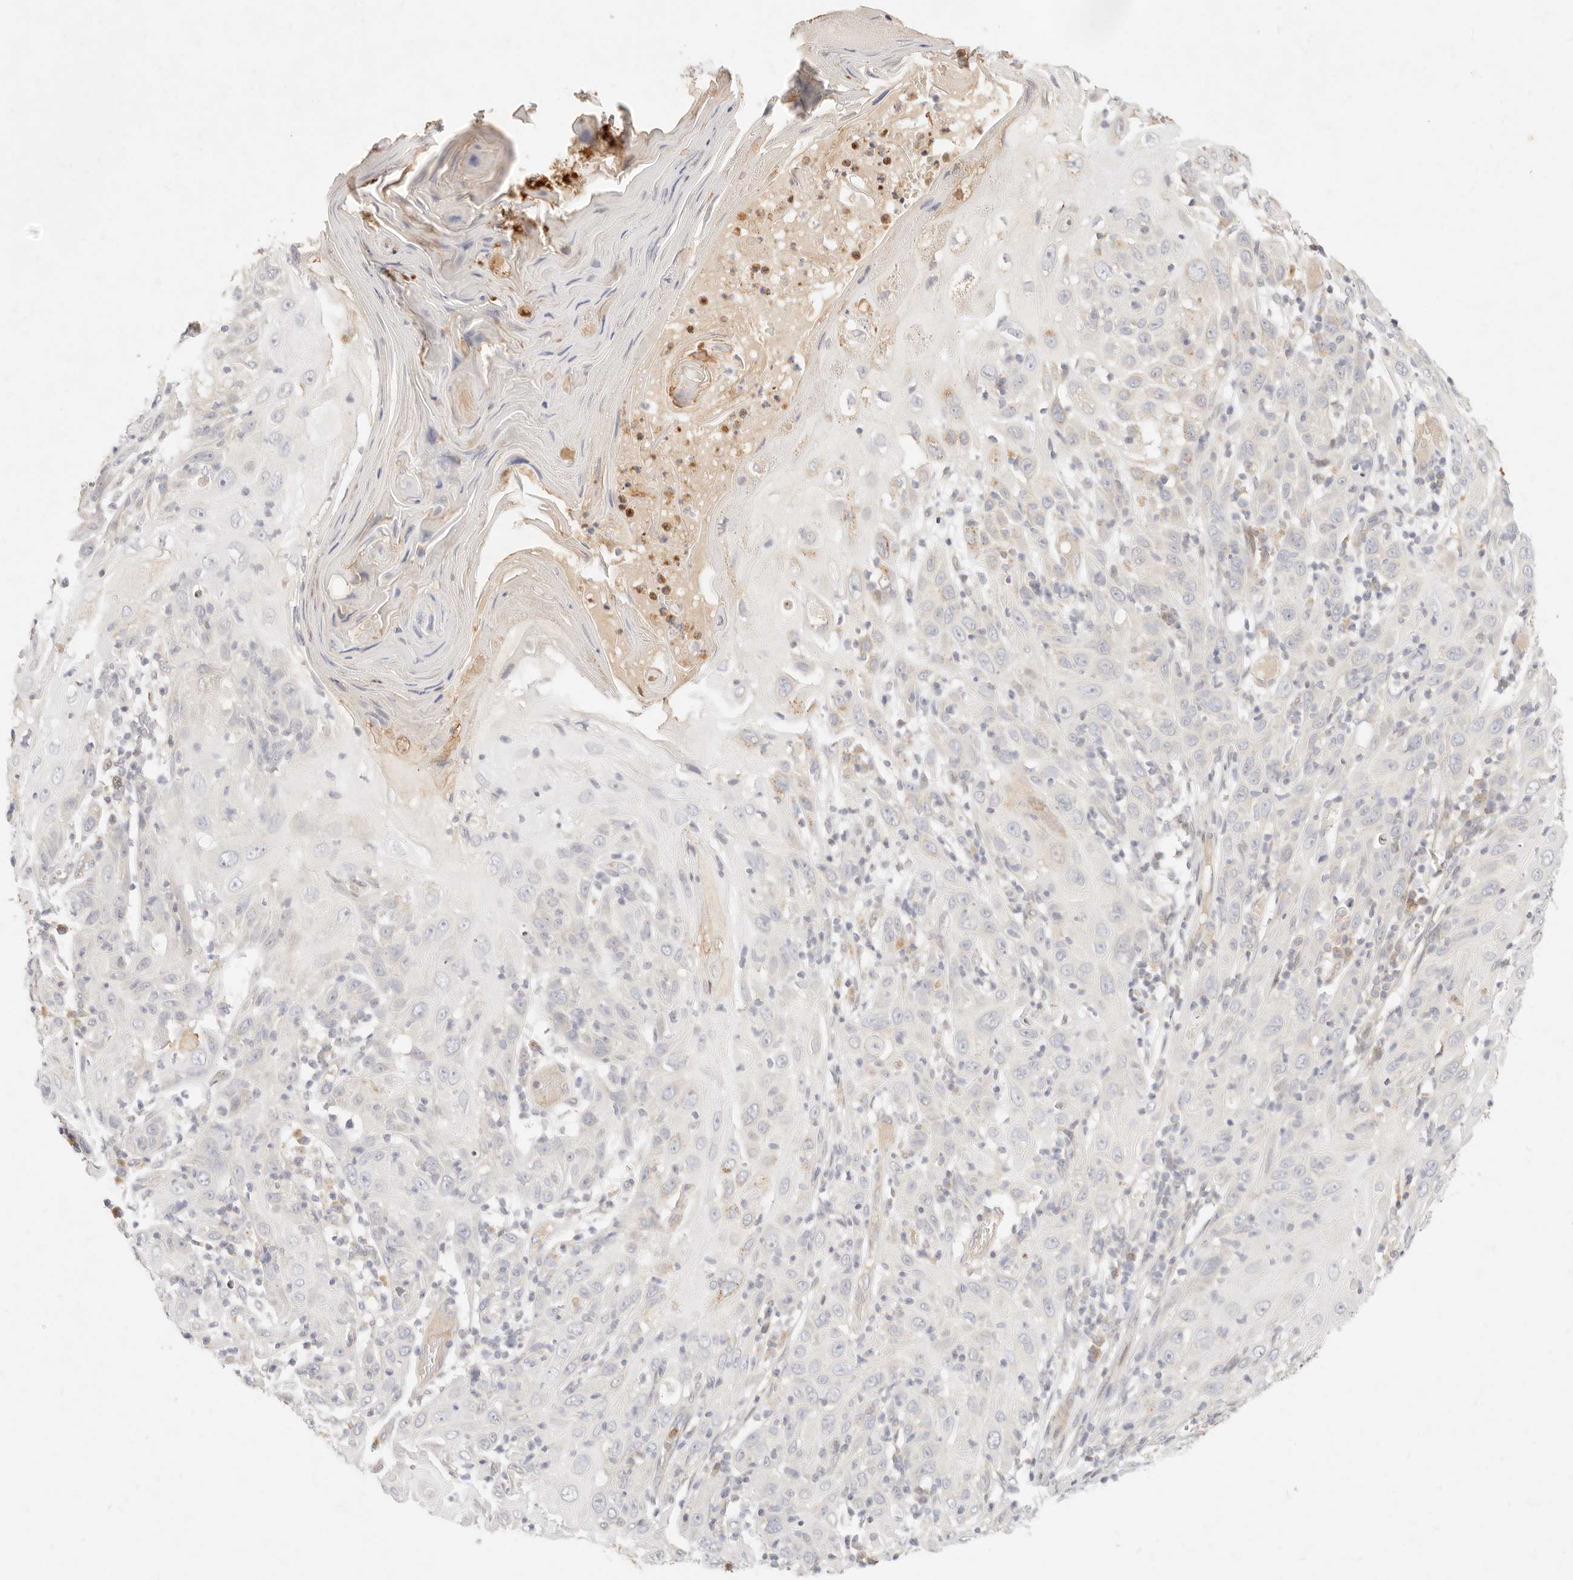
{"staining": {"intensity": "negative", "quantity": "none", "location": "none"}, "tissue": "skin cancer", "cell_type": "Tumor cells", "image_type": "cancer", "snomed": [{"axis": "morphology", "description": "Squamous cell carcinoma, NOS"}, {"axis": "topography", "description": "Skin"}], "caption": "This micrograph is of squamous cell carcinoma (skin) stained with immunohistochemistry (IHC) to label a protein in brown with the nuclei are counter-stained blue. There is no positivity in tumor cells.", "gene": "ASCL3", "patient": {"sex": "female", "age": 88}}